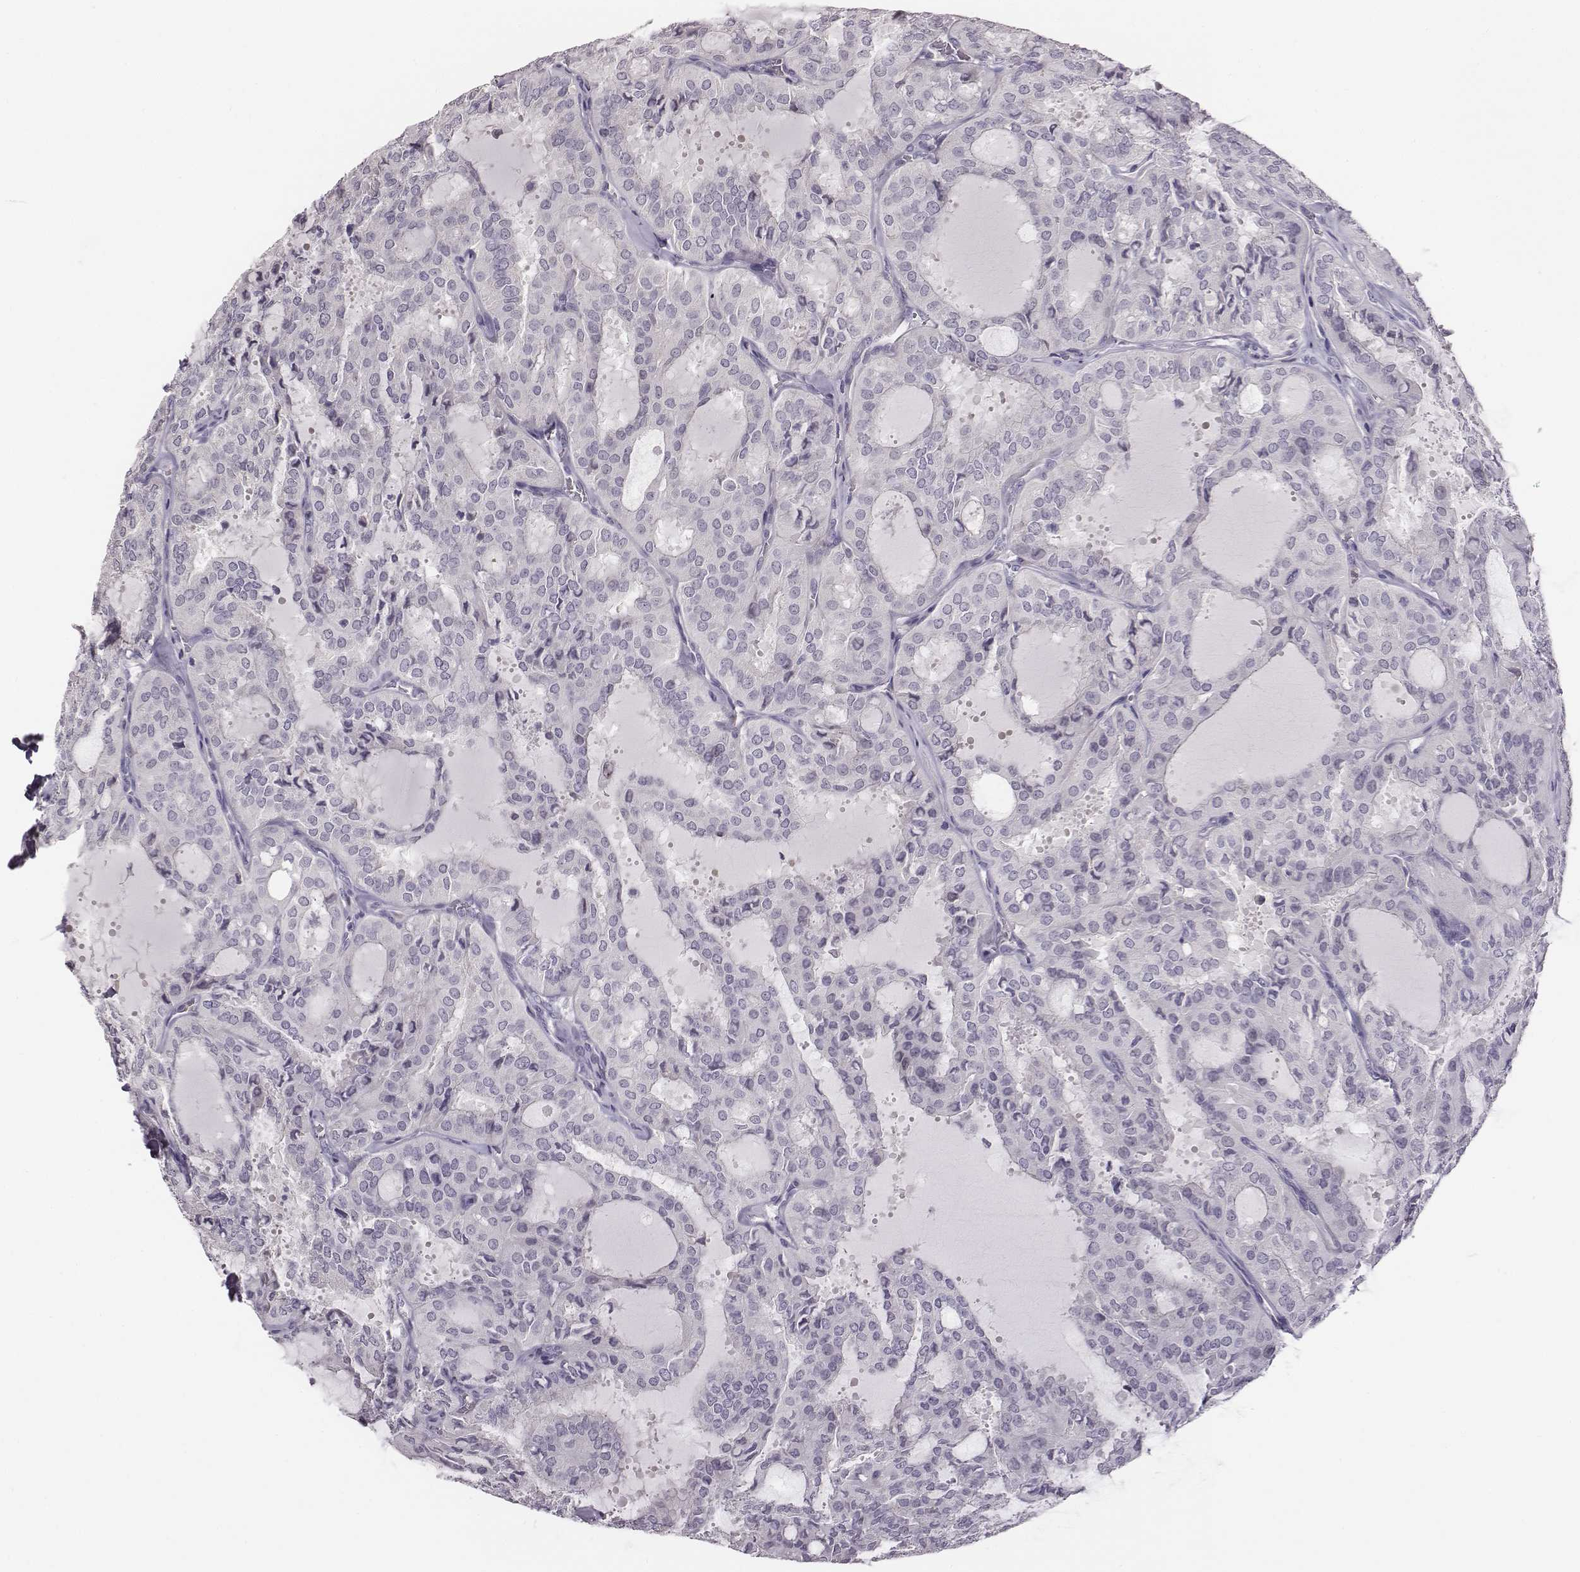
{"staining": {"intensity": "negative", "quantity": "none", "location": "none"}, "tissue": "thyroid cancer", "cell_type": "Tumor cells", "image_type": "cancer", "snomed": [{"axis": "morphology", "description": "Follicular adenoma carcinoma, NOS"}, {"axis": "topography", "description": "Thyroid gland"}], "caption": "An immunohistochemistry photomicrograph of thyroid cancer is shown. There is no staining in tumor cells of thyroid cancer.", "gene": "GUCA1A", "patient": {"sex": "male", "age": 75}}